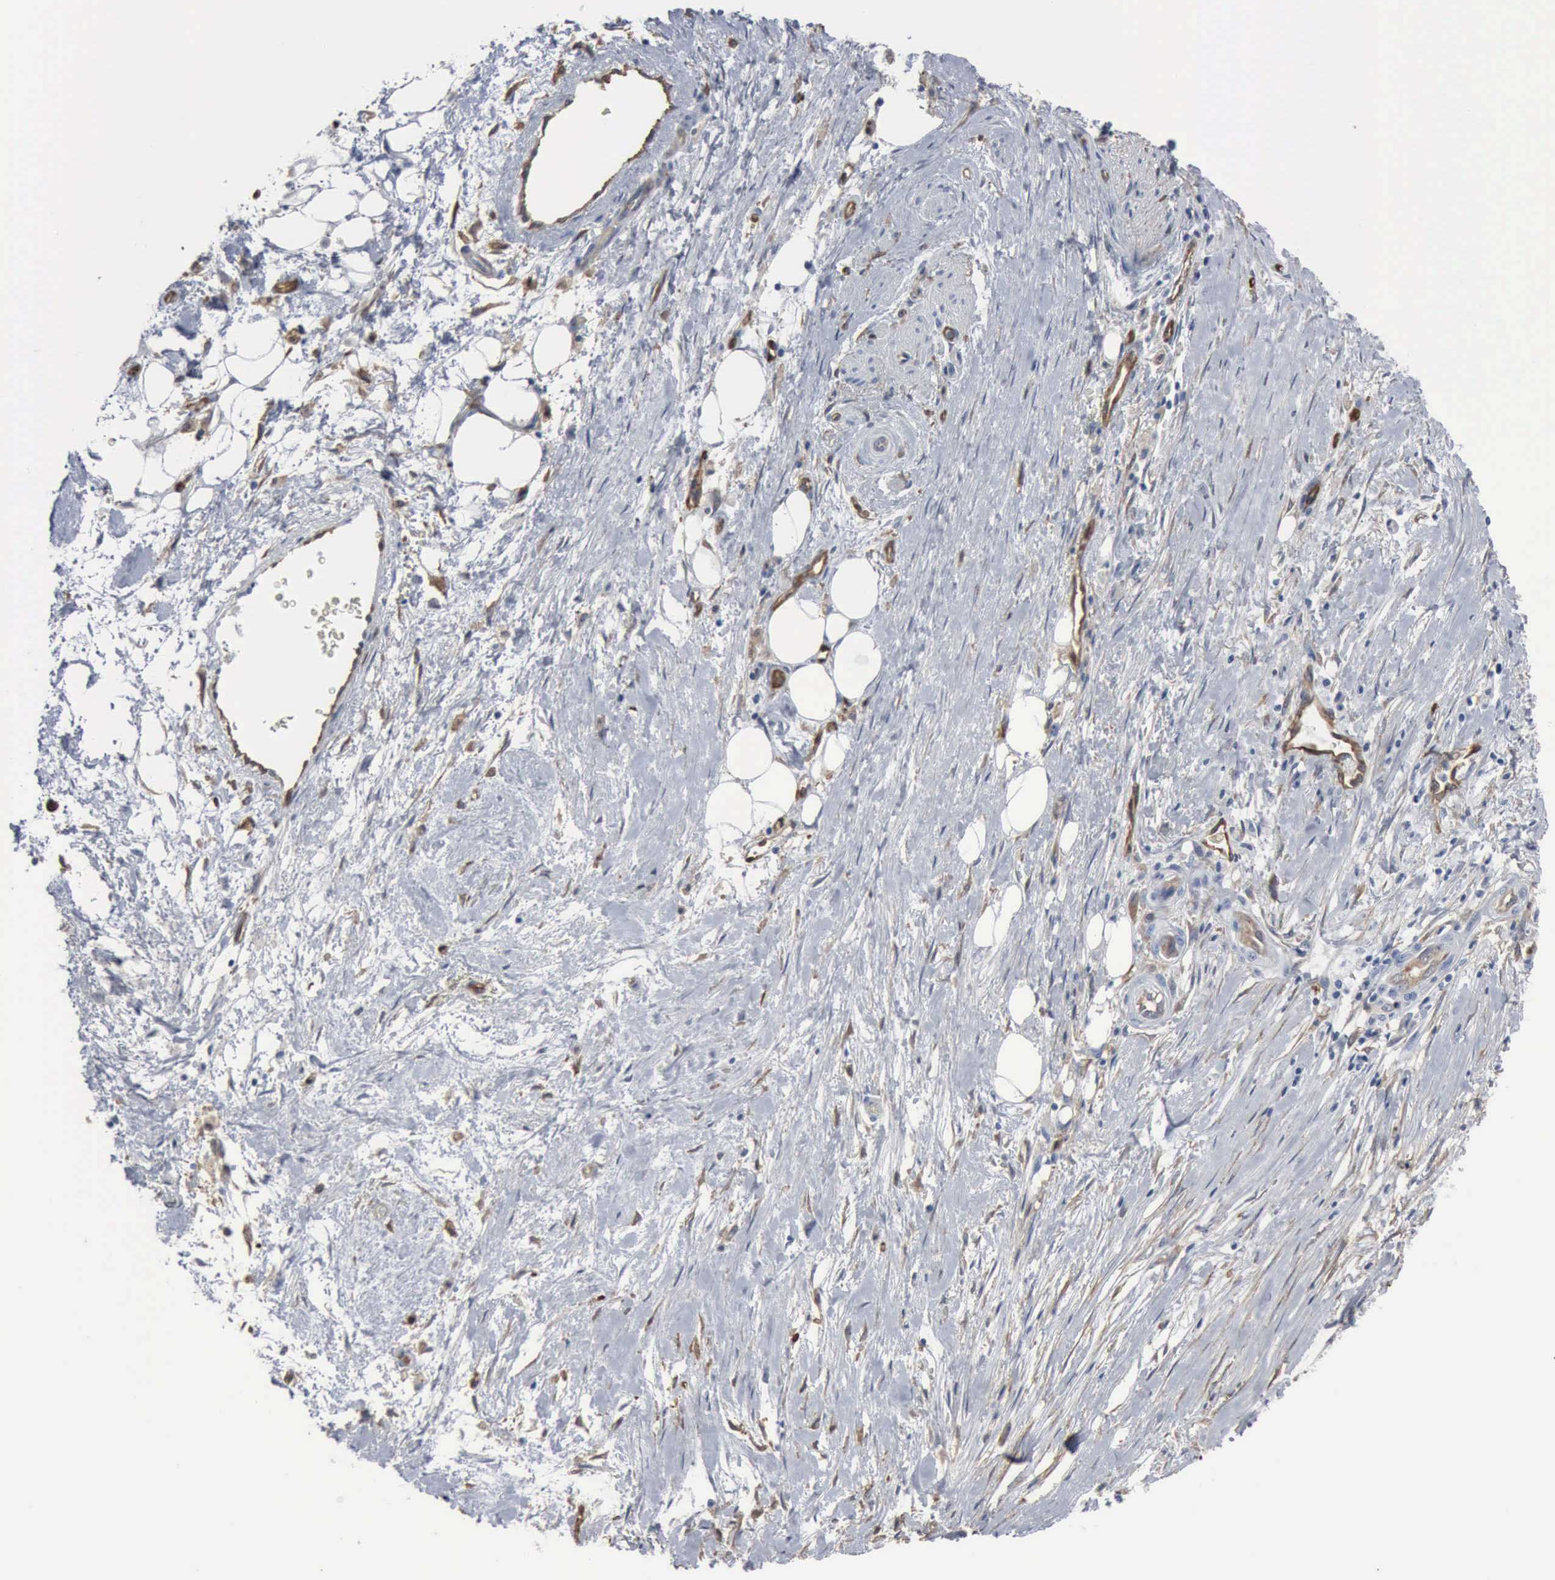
{"staining": {"intensity": "negative", "quantity": "none", "location": "none"}, "tissue": "pancreatic cancer", "cell_type": "Tumor cells", "image_type": "cancer", "snomed": [{"axis": "morphology", "description": "Adenocarcinoma, NOS"}, {"axis": "topography", "description": "Pancreas"}], "caption": "Tumor cells show no significant protein staining in adenocarcinoma (pancreatic).", "gene": "FSCN1", "patient": {"sex": "male", "age": 79}}